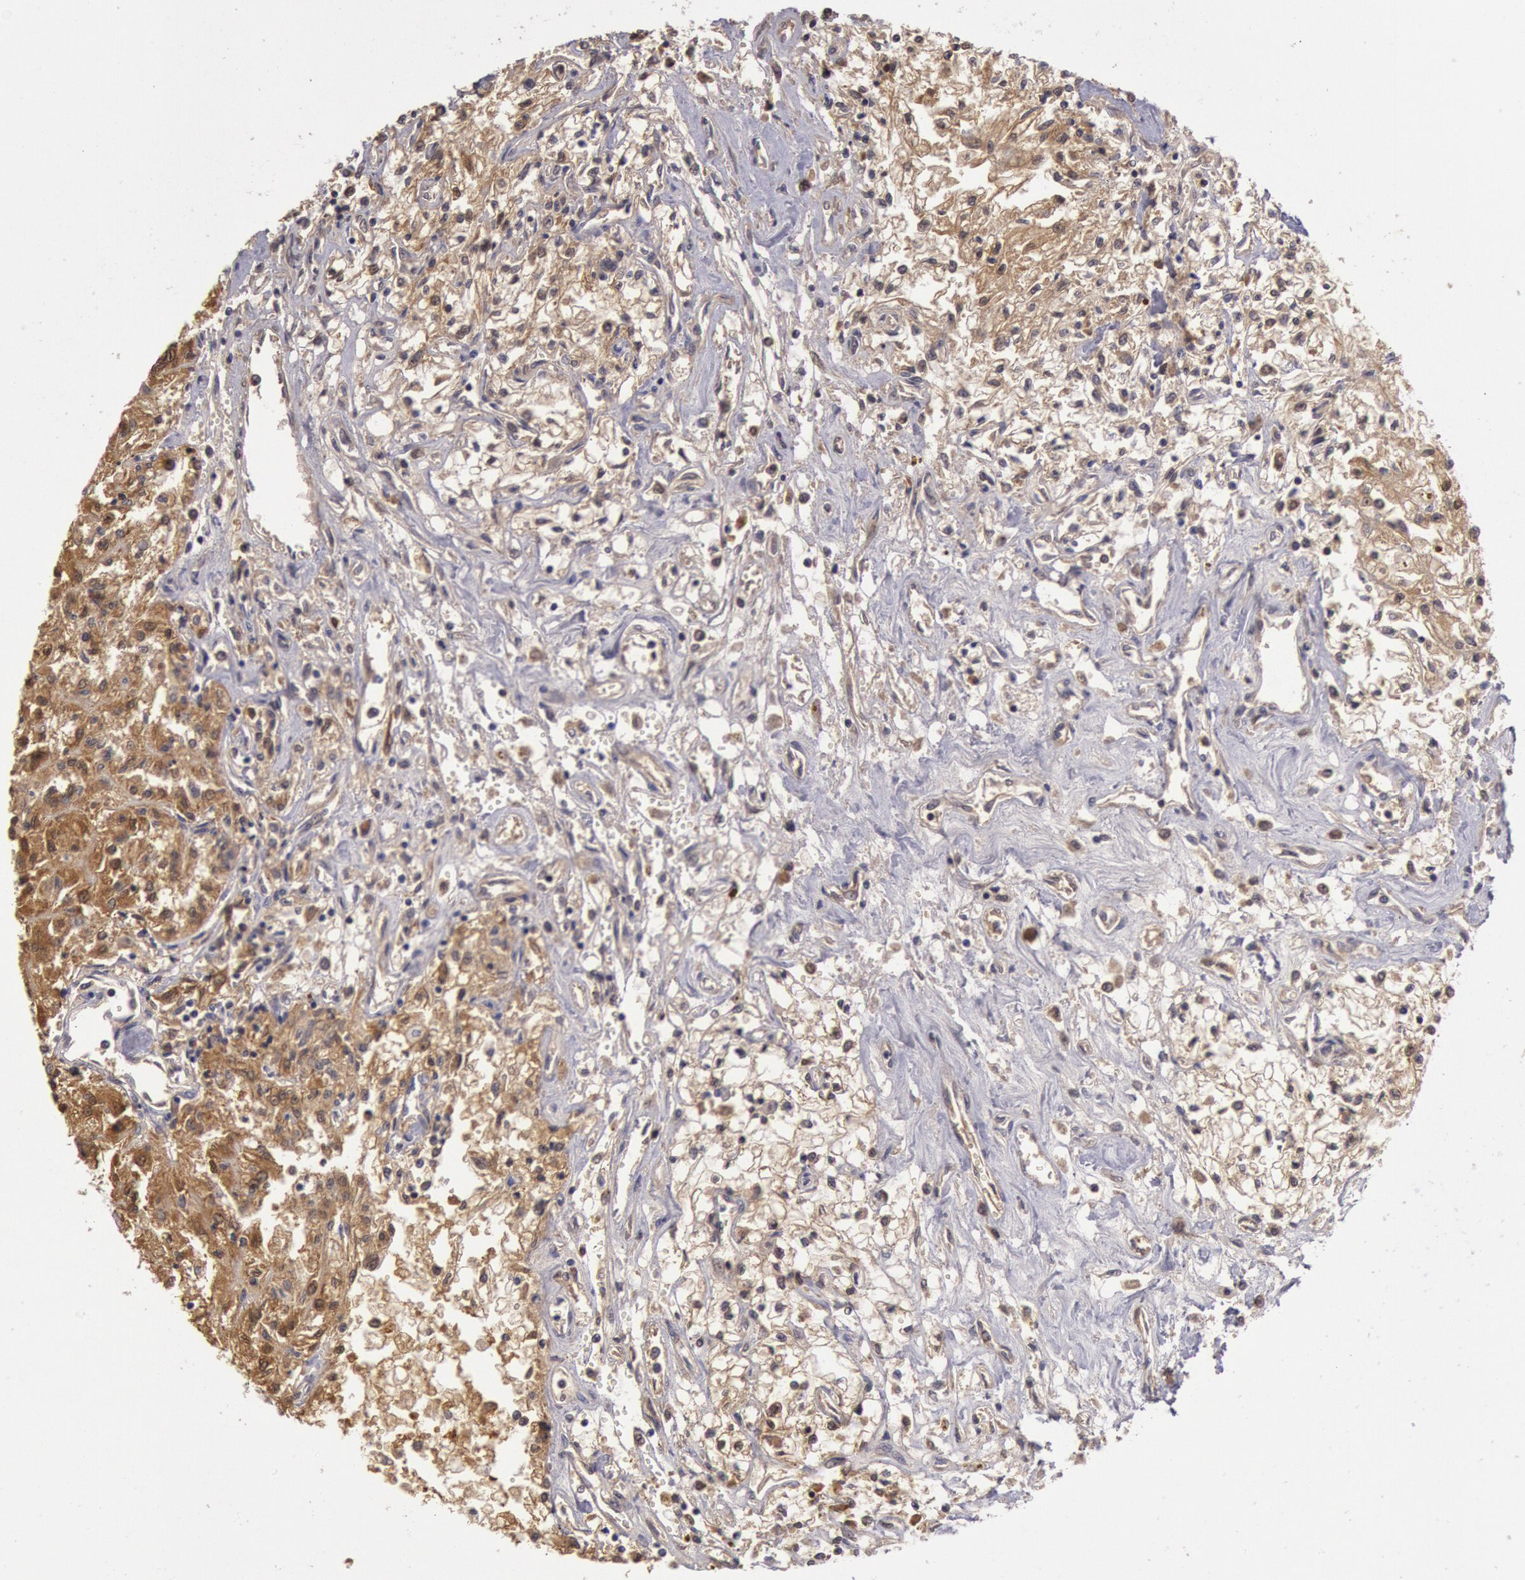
{"staining": {"intensity": "moderate", "quantity": ">75%", "location": "cytoplasmic/membranous"}, "tissue": "renal cancer", "cell_type": "Tumor cells", "image_type": "cancer", "snomed": [{"axis": "morphology", "description": "Adenocarcinoma, NOS"}, {"axis": "topography", "description": "Kidney"}], "caption": "Protein analysis of adenocarcinoma (renal) tissue reveals moderate cytoplasmic/membranous expression in about >75% of tumor cells.", "gene": "MPST", "patient": {"sex": "male", "age": 78}}